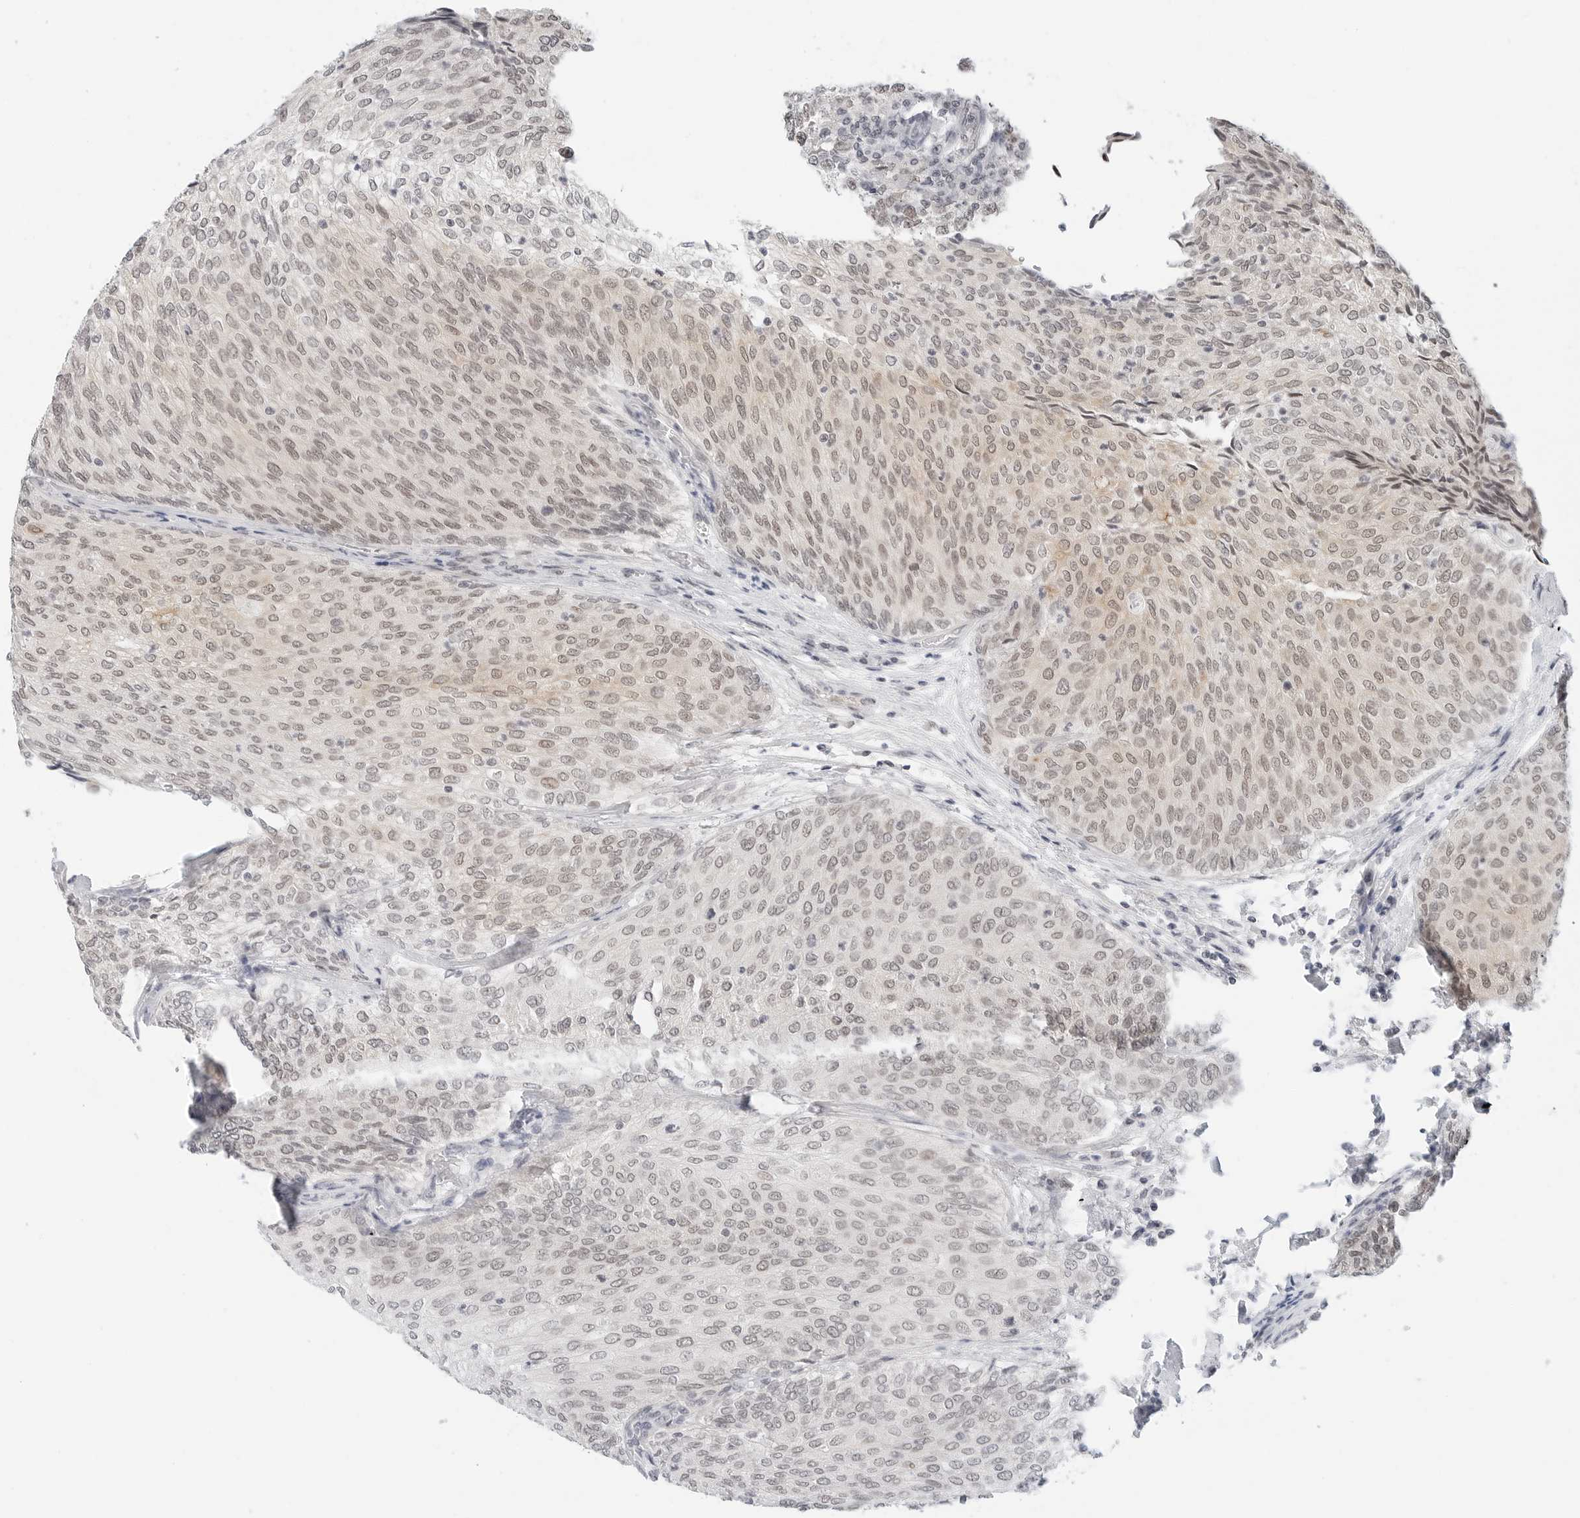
{"staining": {"intensity": "weak", "quantity": ">75%", "location": "nuclear"}, "tissue": "urothelial cancer", "cell_type": "Tumor cells", "image_type": "cancer", "snomed": [{"axis": "morphology", "description": "Urothelial carcinoma, Low grade"}, {"axis": "topography", "description": "Urinary bladder"}], "caption": "The immunohistochemical stain highlights weak nuclear positivity in tumor cells of urothelial cancer tissue.", "gene": "TSEN2", "patient": {"sex": "female", "age": 79}}